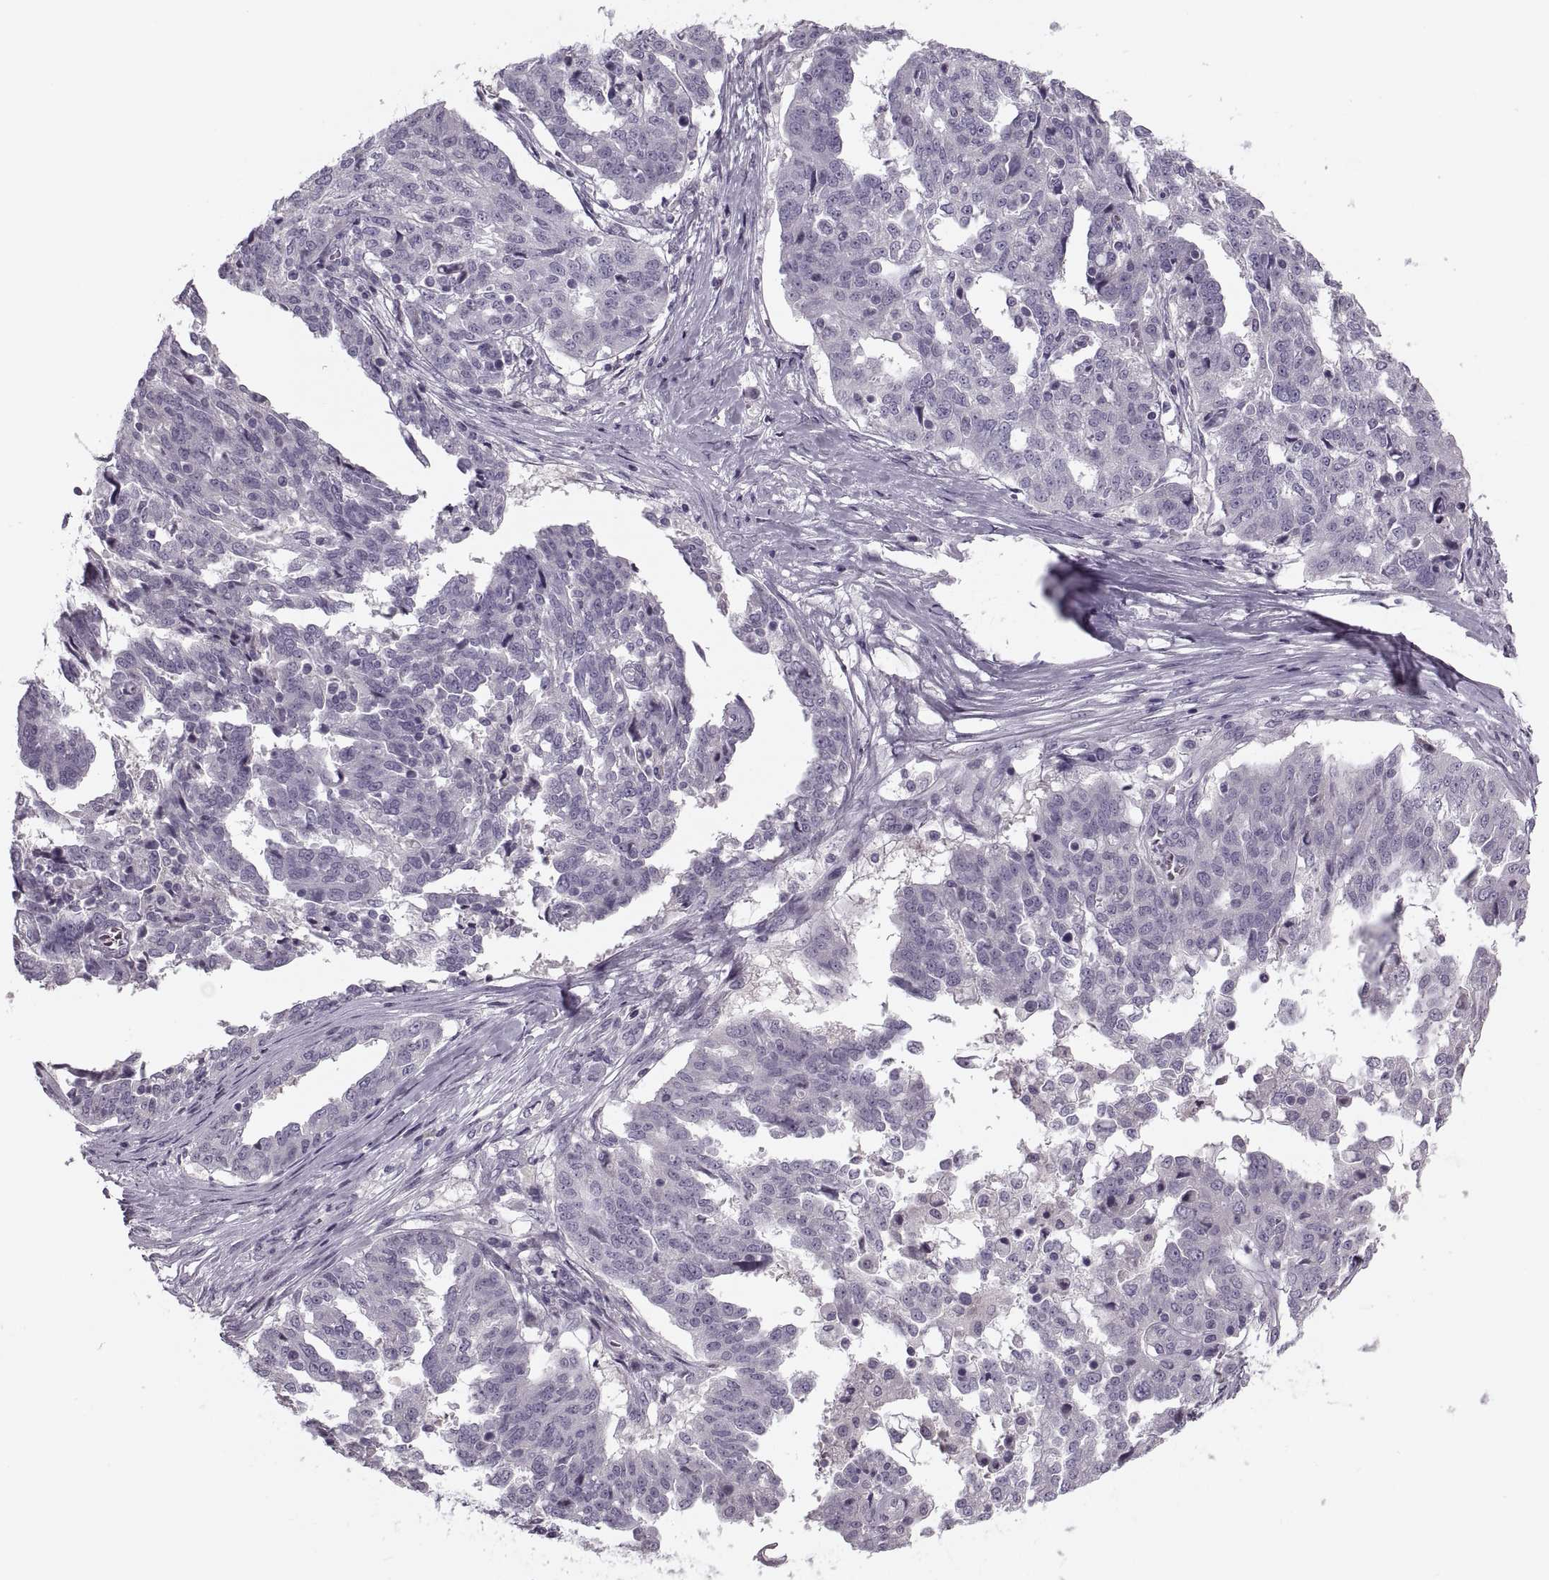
{"staining": {"intensity": "negative", "quantity": "none", "location": "none"}, "tissue": "ovarian cancer", "cell_type": "Tumor cells", "image_type": "cancer", "snomed": [{"axis": "morphology", "description": "Cystadenocarcinoma, serous, NOS"}, {"axis": "topography", "description": "Ovary"}], "caption": "Ovarian serous cystadenocarcinoma was stained to show a protein in brown. There is no significant staining in tumor cells.", "gene": "PRSS54", "patient": {"sex": "female", "age": 67}}